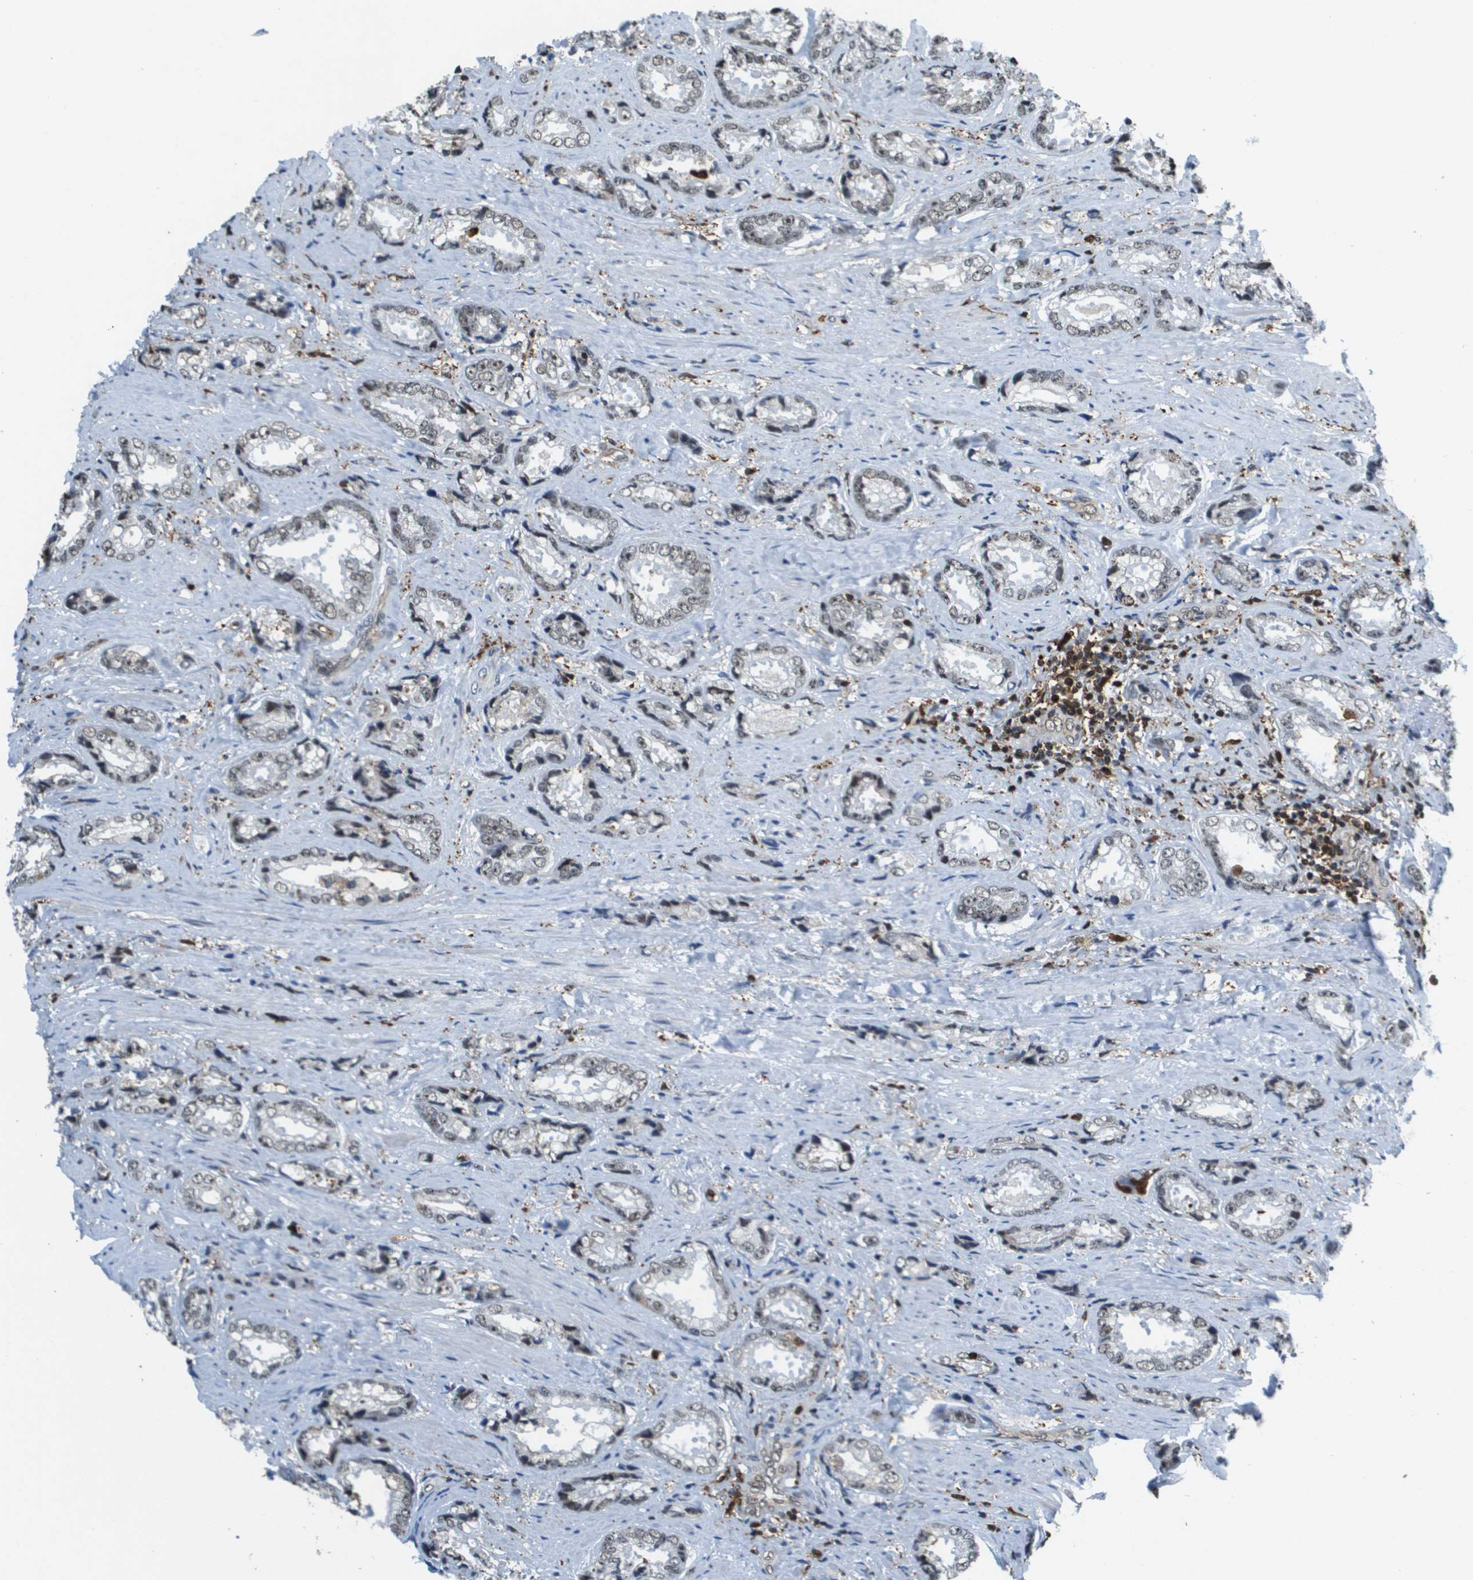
{"staining": {"intensity": "weak", "quantity": ">75%", "location": "nuclear"}, "tissue": "prostate cancer", "cell_type": "Tumor cells", "image_type": "cancer", "snomed": [{"axis": "morphology", "description": "Adenocarcinoma, High grade"}, {"axis": "topography", "description": "Prostate"}], "caption": "High-grade adenocarcinoma (prostate) stained with a brown dye shows weak nuclear positive expression in about >75% of tumor cells.", "gene": "EP400", "patient": {"sex": "male", "age": 61}}